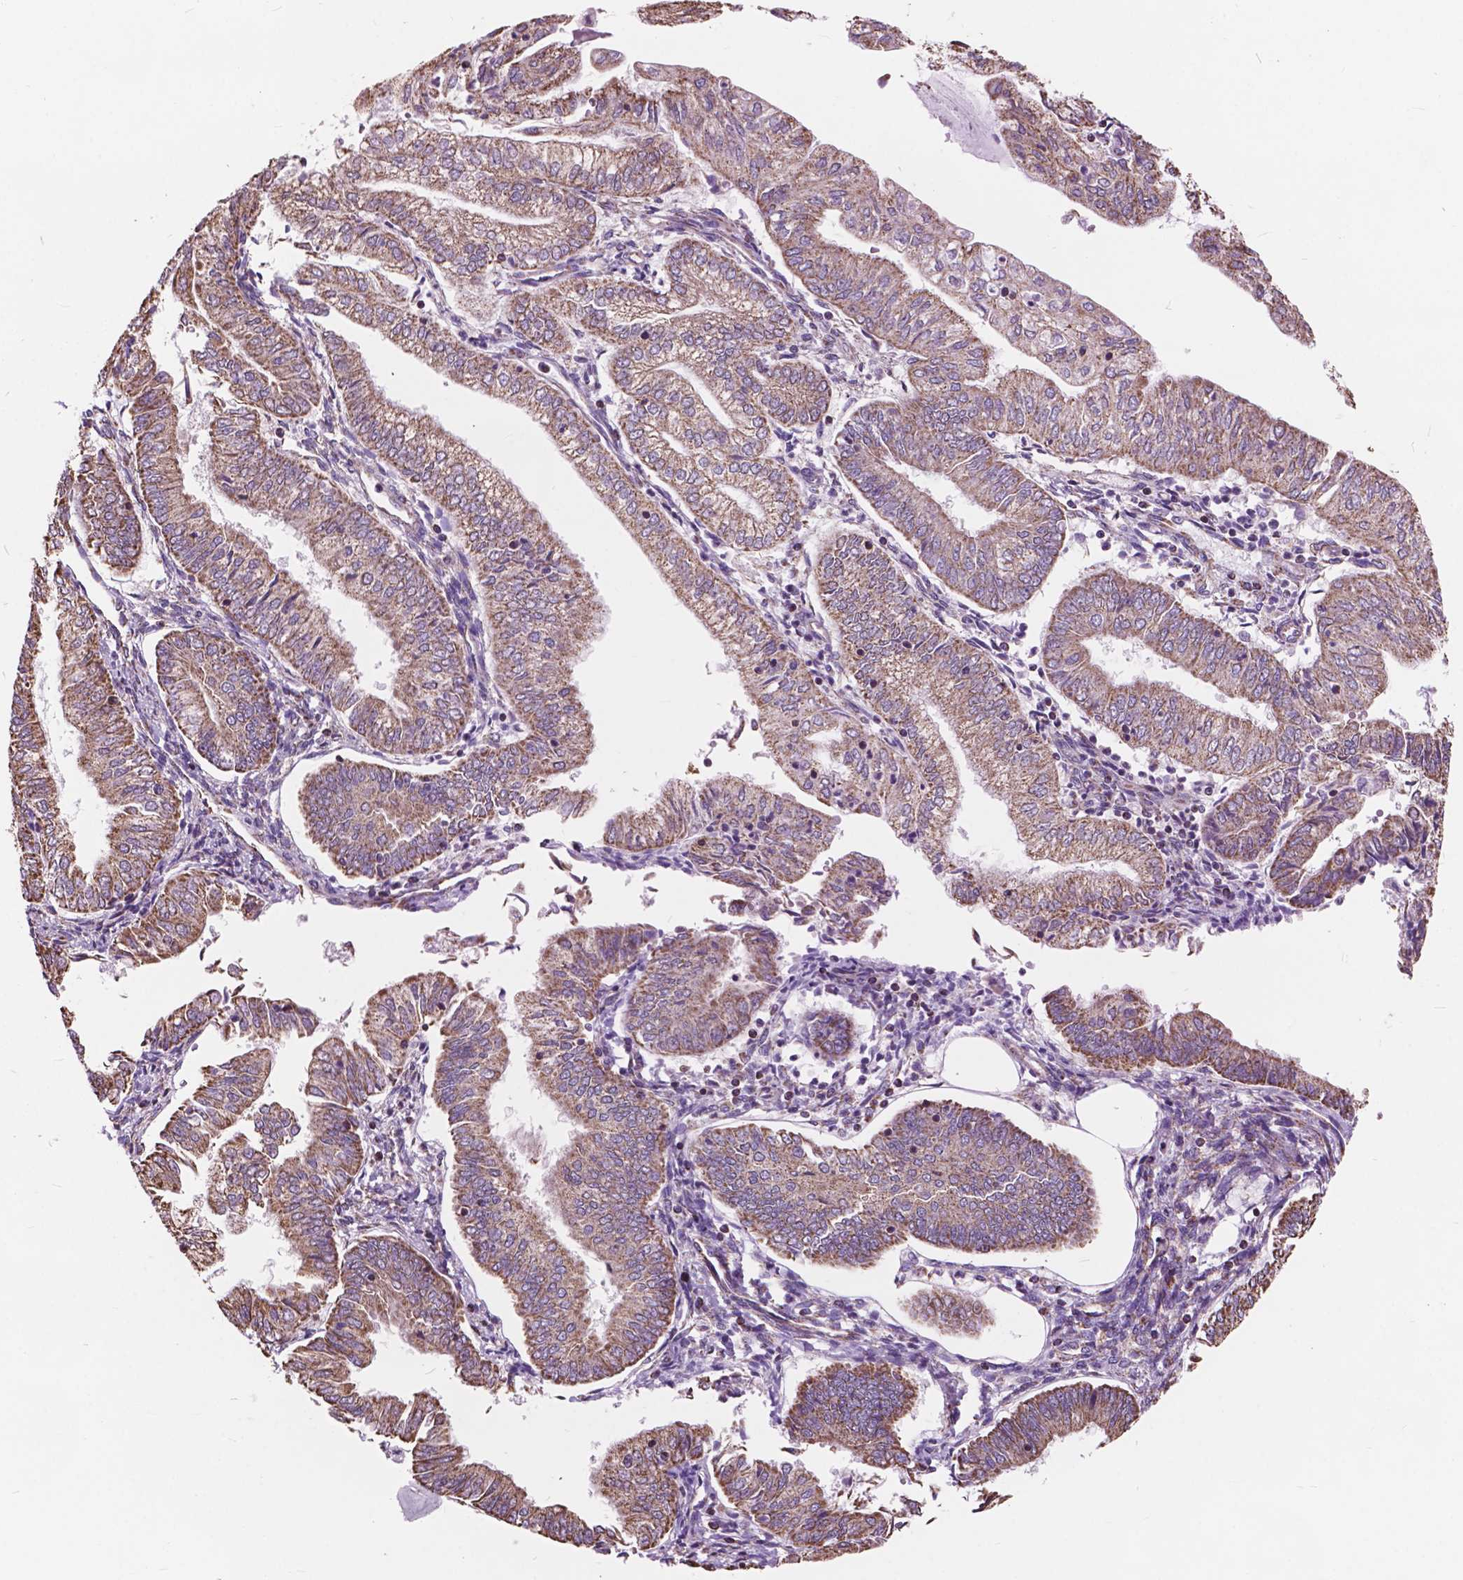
{"staining": {"intensity": "moderate", "quantity": ">75%", "location": "cytoplasmic/membranous"}, "tissue": "endometrial cancer", "cell_type": "Tumor cells", "image_type": "cancer", "snomed": [{"axis": "morphology", "description": "Adenocarcinoma, NOS"}, {"axis": "topography", "description": "Endometrium"}], "caption": "Protein staining by immunohistochemistry displays moderate cytoplasmic/membranous expression in about >75% of tumor cells in endometrial adenocarcinoma.", "gene": "SCOC", "patient": {"sex": "female", "age": 55}}